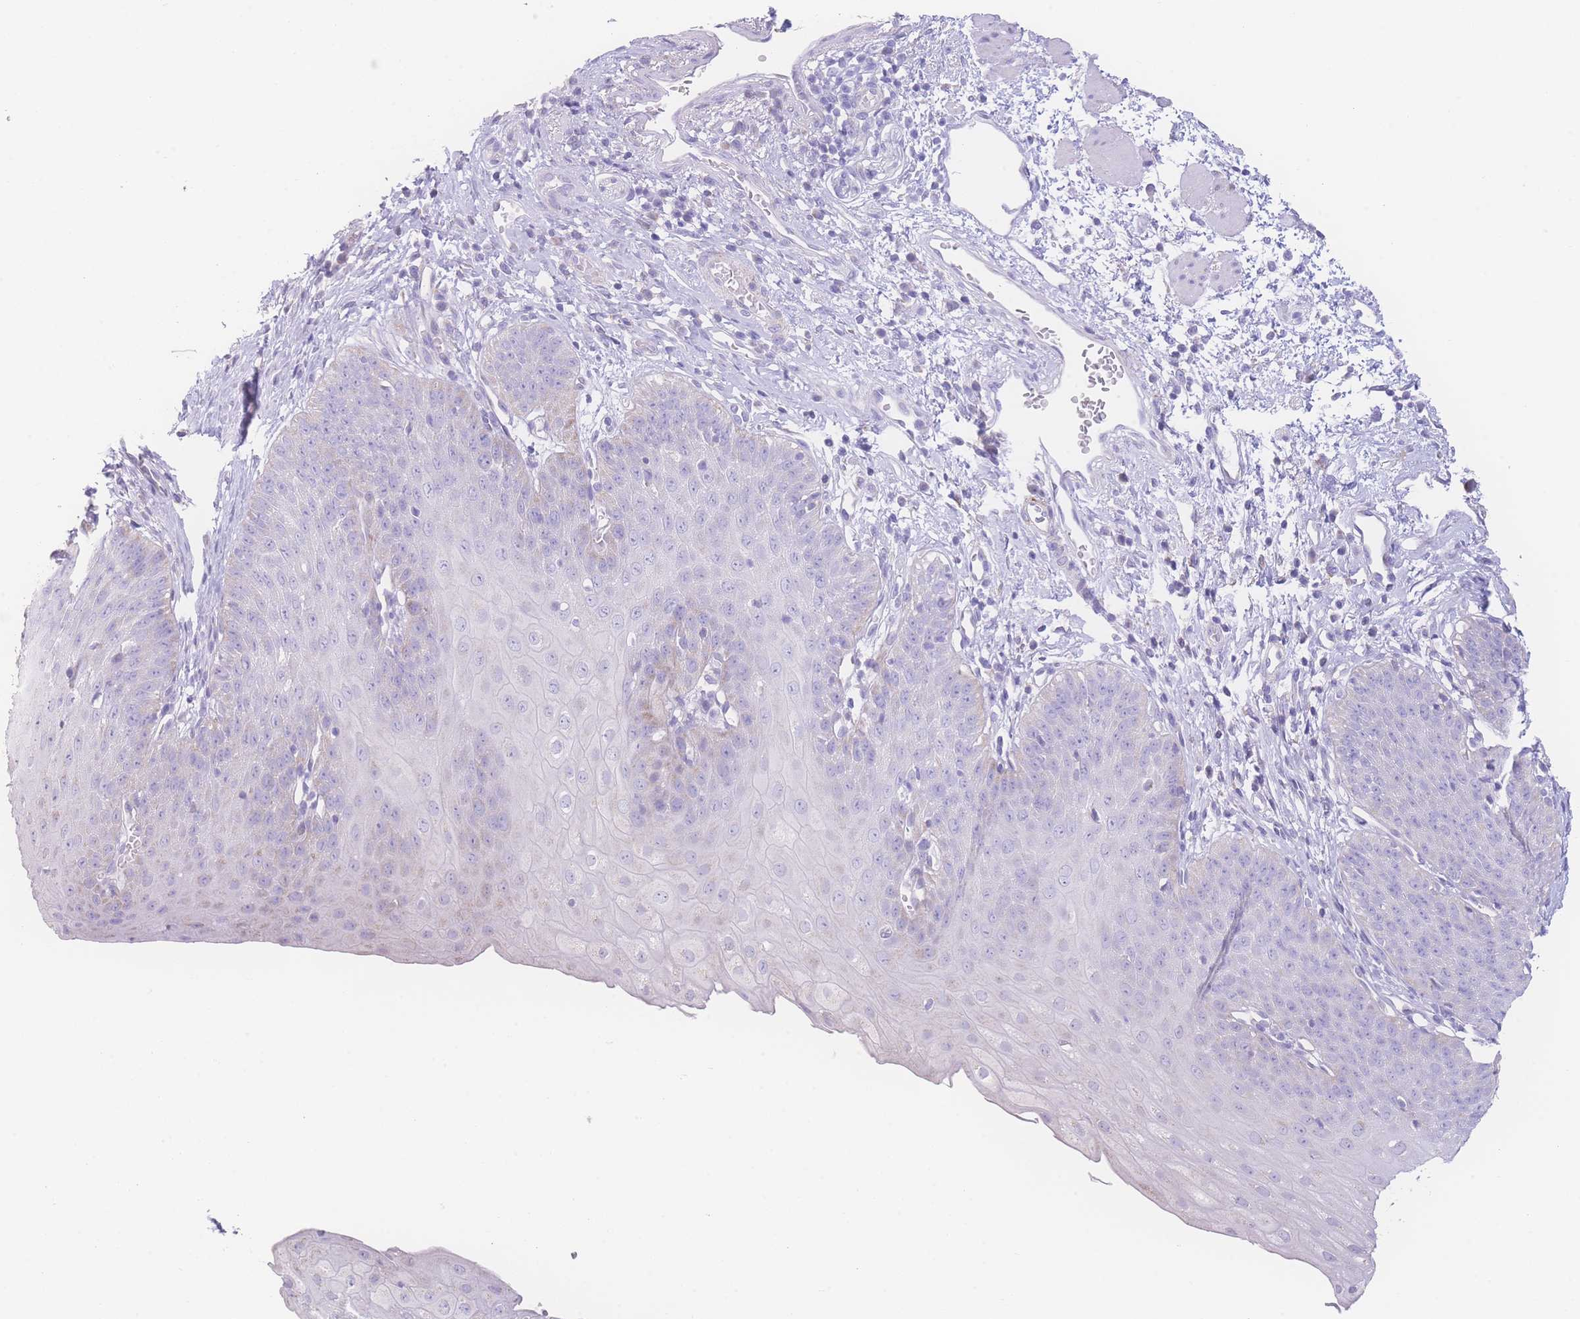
{"staining": {"intensity": "negative", "quantity": "none", "location": "none"}, "tissue": "esophagus", "cell_type": "Squamous epithelial cells", "image_type": "normal", "snomed": [{"axis": "morphology", "description": "Normal tissue, NOS"}, {"axis": "topography", "description": "Esophagus"}], "caption": "IHC histopathology image of benign esophagus: human esophagus stained with DAB demonstrates no significant protein staining in squamous epithelial cells. (Stains: DAB IHC with hematoxylin counter stain, Microscopy: brightfield microscopy at high magnification).", "gene": "NBEAL1", "patient": {"sex": "male", "age": 71}}